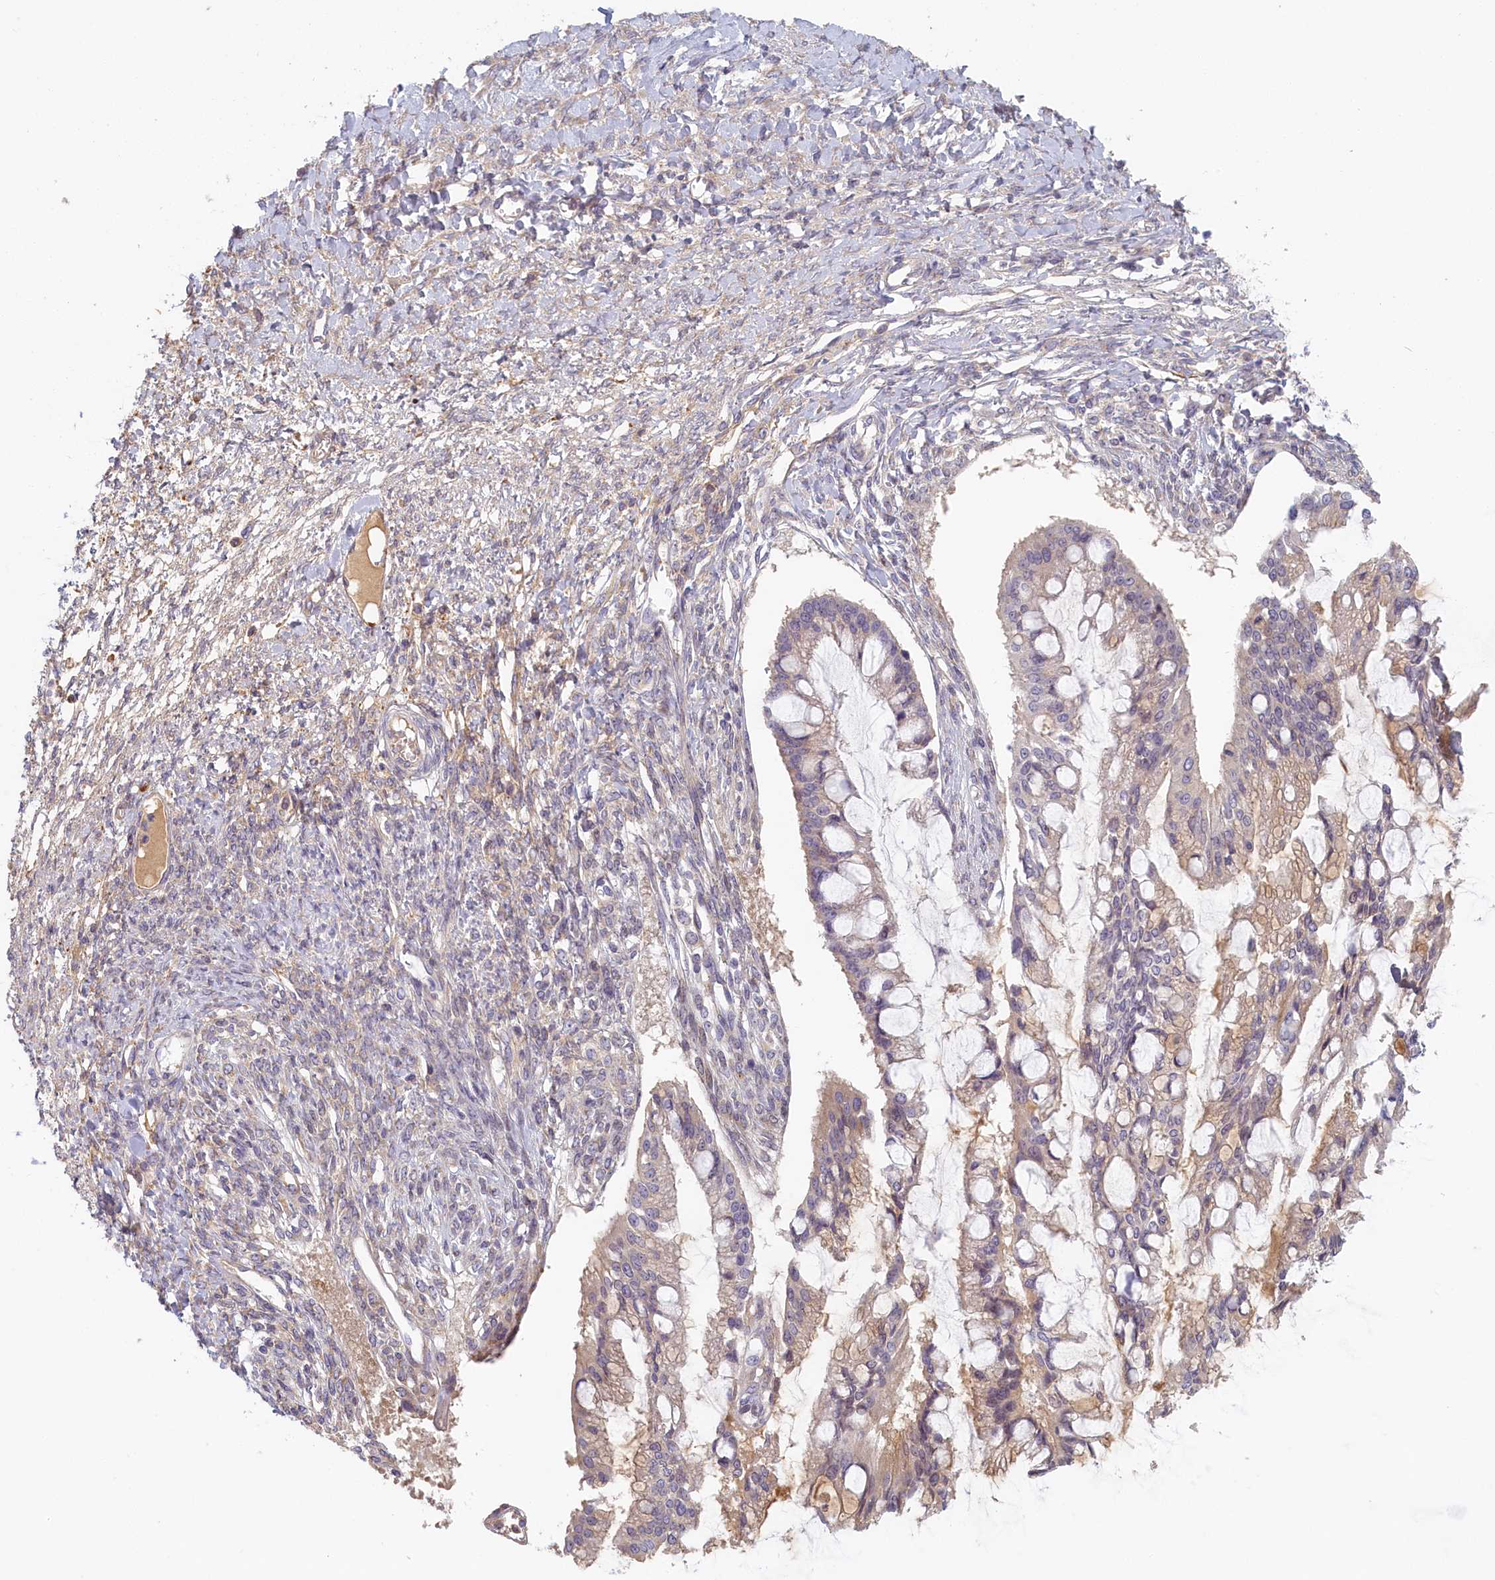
{"staining": {"intensity": "negative", "quantity": "none", "location": "none"}, "tissue": "ovarian cancer", "cell_type": "Tumor cells", "image_type": "cancer", "snomed": [{"axis": "morphology", "description": "Cystadenocarcinoma, mucinous, NOS"}, {"axis": "topography", "description": "Ovary"}], "caption": "Immunohistochemical staining of ovarian cancer demonstrates no significant expression in tumor cells.", "gene": "STX16", "patient": {"sex": "female", "age": 73}}